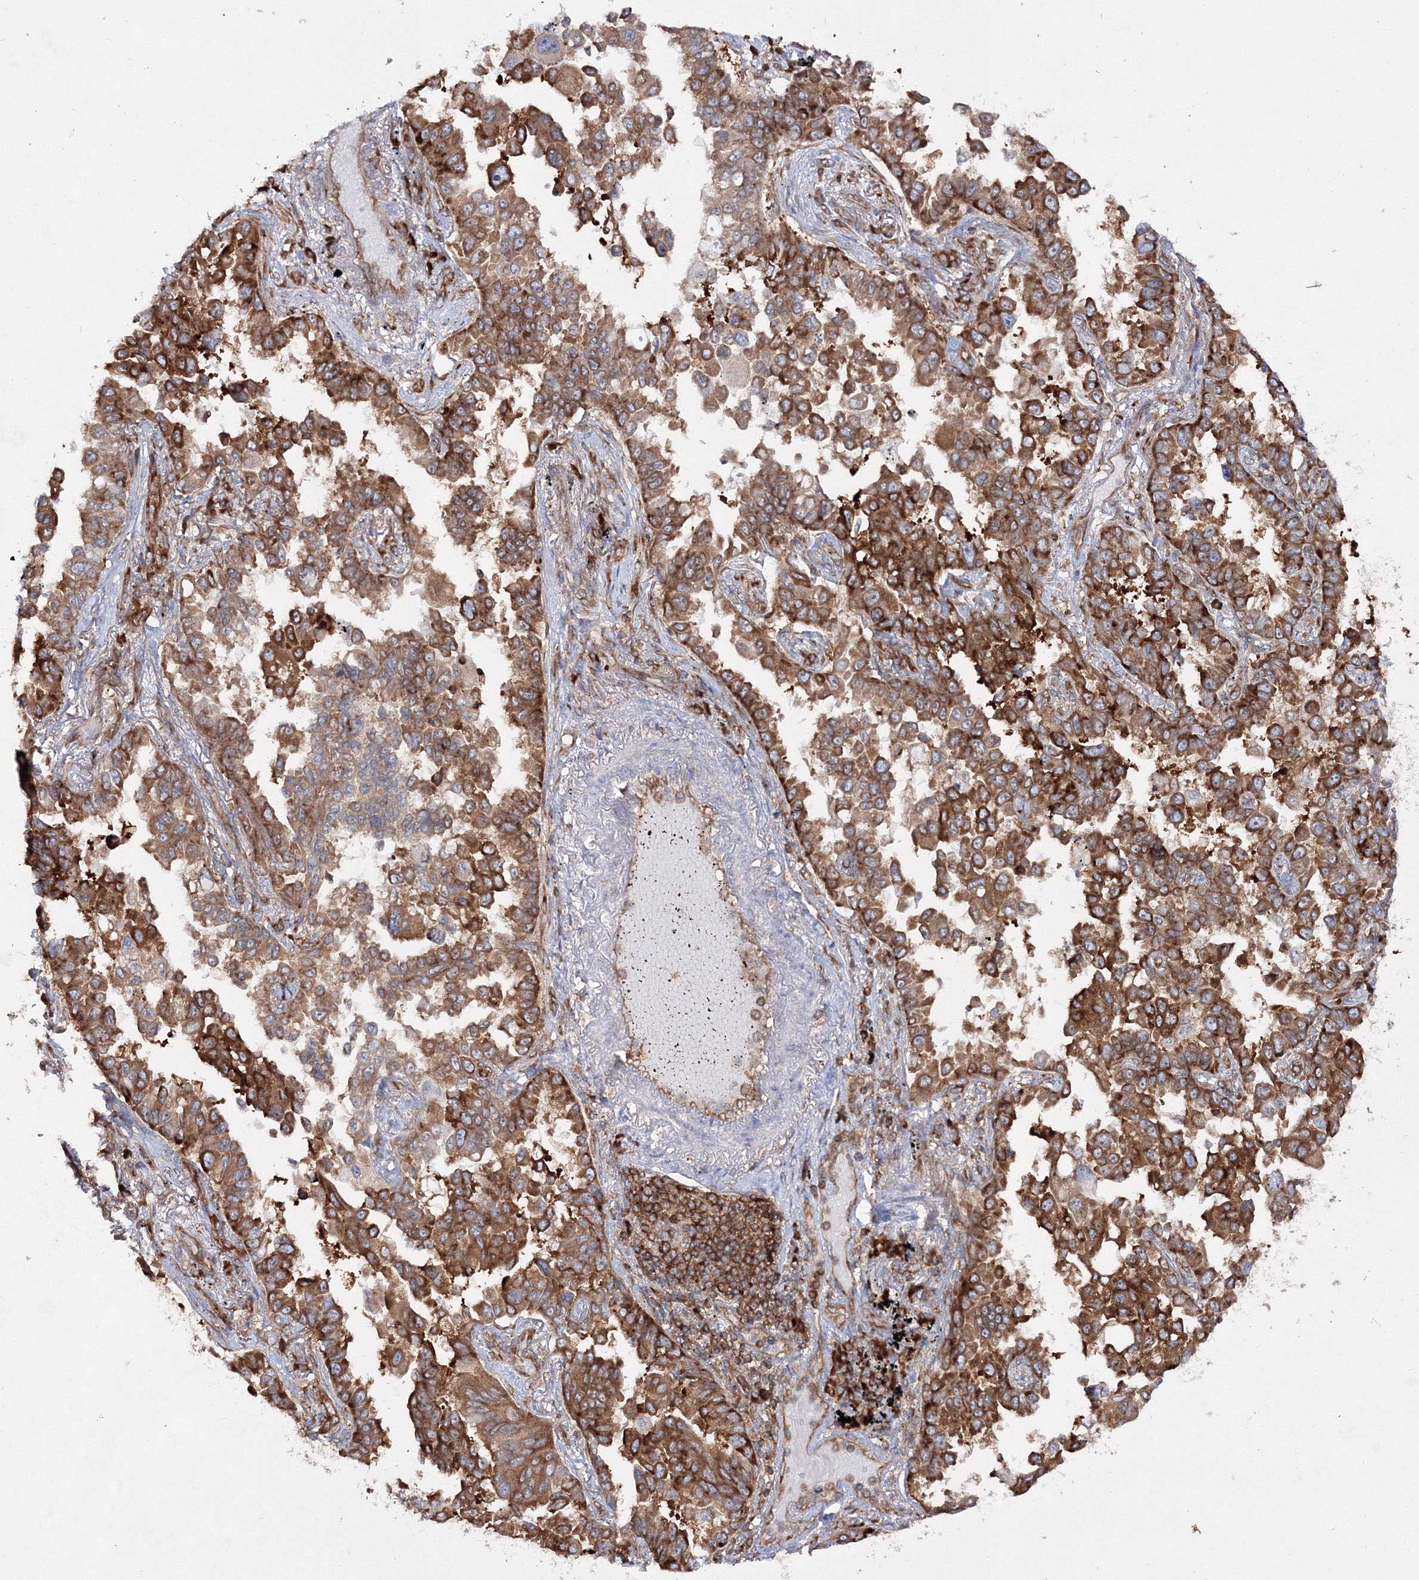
{"staining": {"intensity": "strong", "quantity": ">75%", "location": "cytoplasmic/membranous"}, "tissue": "lung cancer", "cell_type": "Tumor cells", "image_type": "cancer", "snomed": [{"axis": "morphology", "description": "Adenocarcinoma, NOS"}, {"axis": "topography", "description": "Lung"}], "caption": "Protein expression analysis of human lung cancer reveals strong cytoplasmic/membranous expression in about >75% of tumor cells.", "gene": "HARS1", "patient": {"sex": "female", "age": 67}}